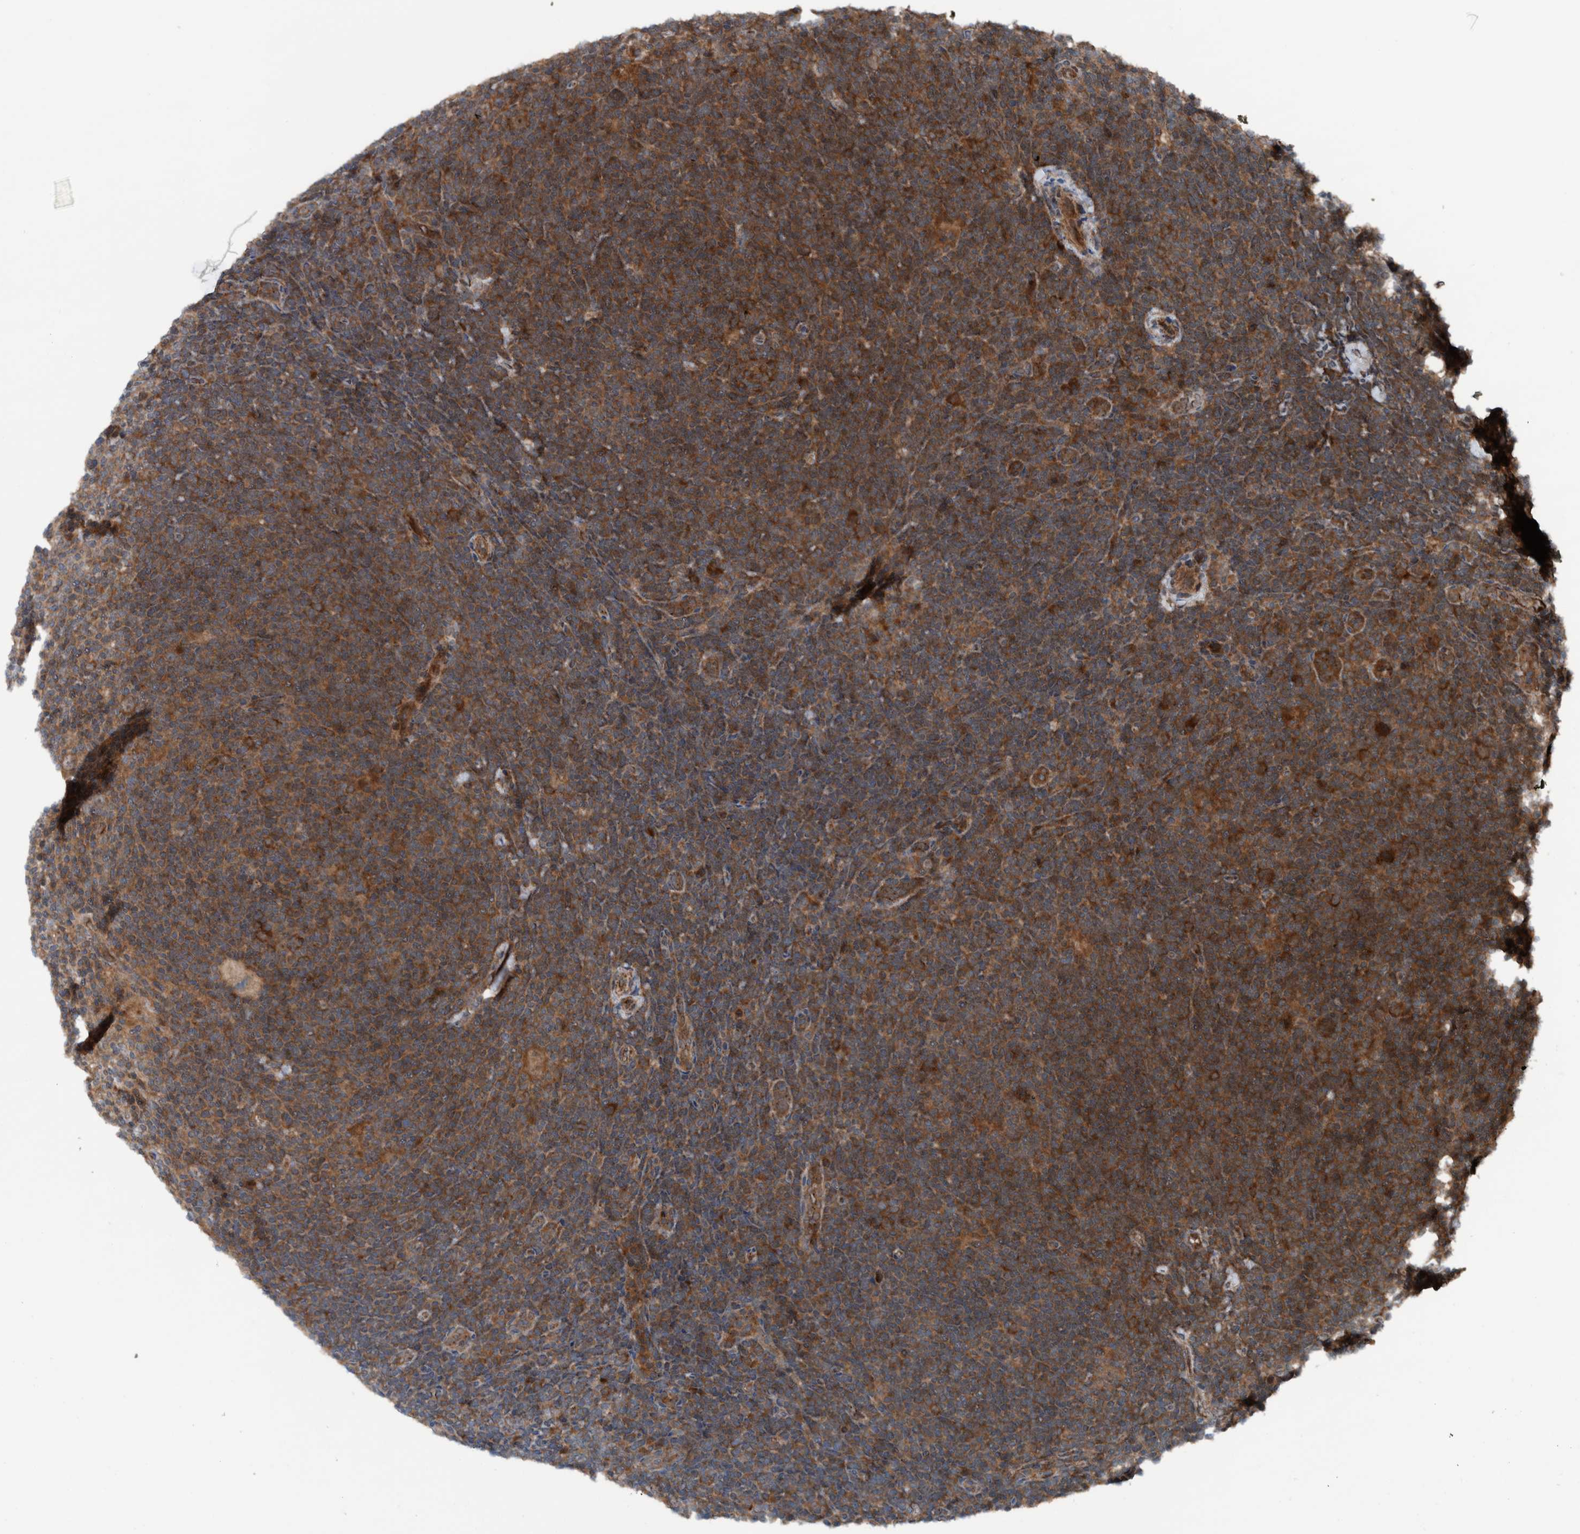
{"staining": {"intensity": "strong", "quantity": ">75%", "location": "cytoplasmic/membranous"}, "tissue": "lymphoma", "cell_type": "Tumor cells", "image_type": "cancer", "snomed": [{"axis": "morphology", "description": "Hodgkin's disease, NOS"}, {"axis": "topography", "description": "Lymph node"}], "caption": "IHC image of Hodgkin's disease stained for a protein (brown), which exhibits high levels of strong cytoplasmic/membranous positivity in approximately >75% of tumor cells.", "gene": "CUEDC1", "patient": {"sex": "female", "age": 57}}